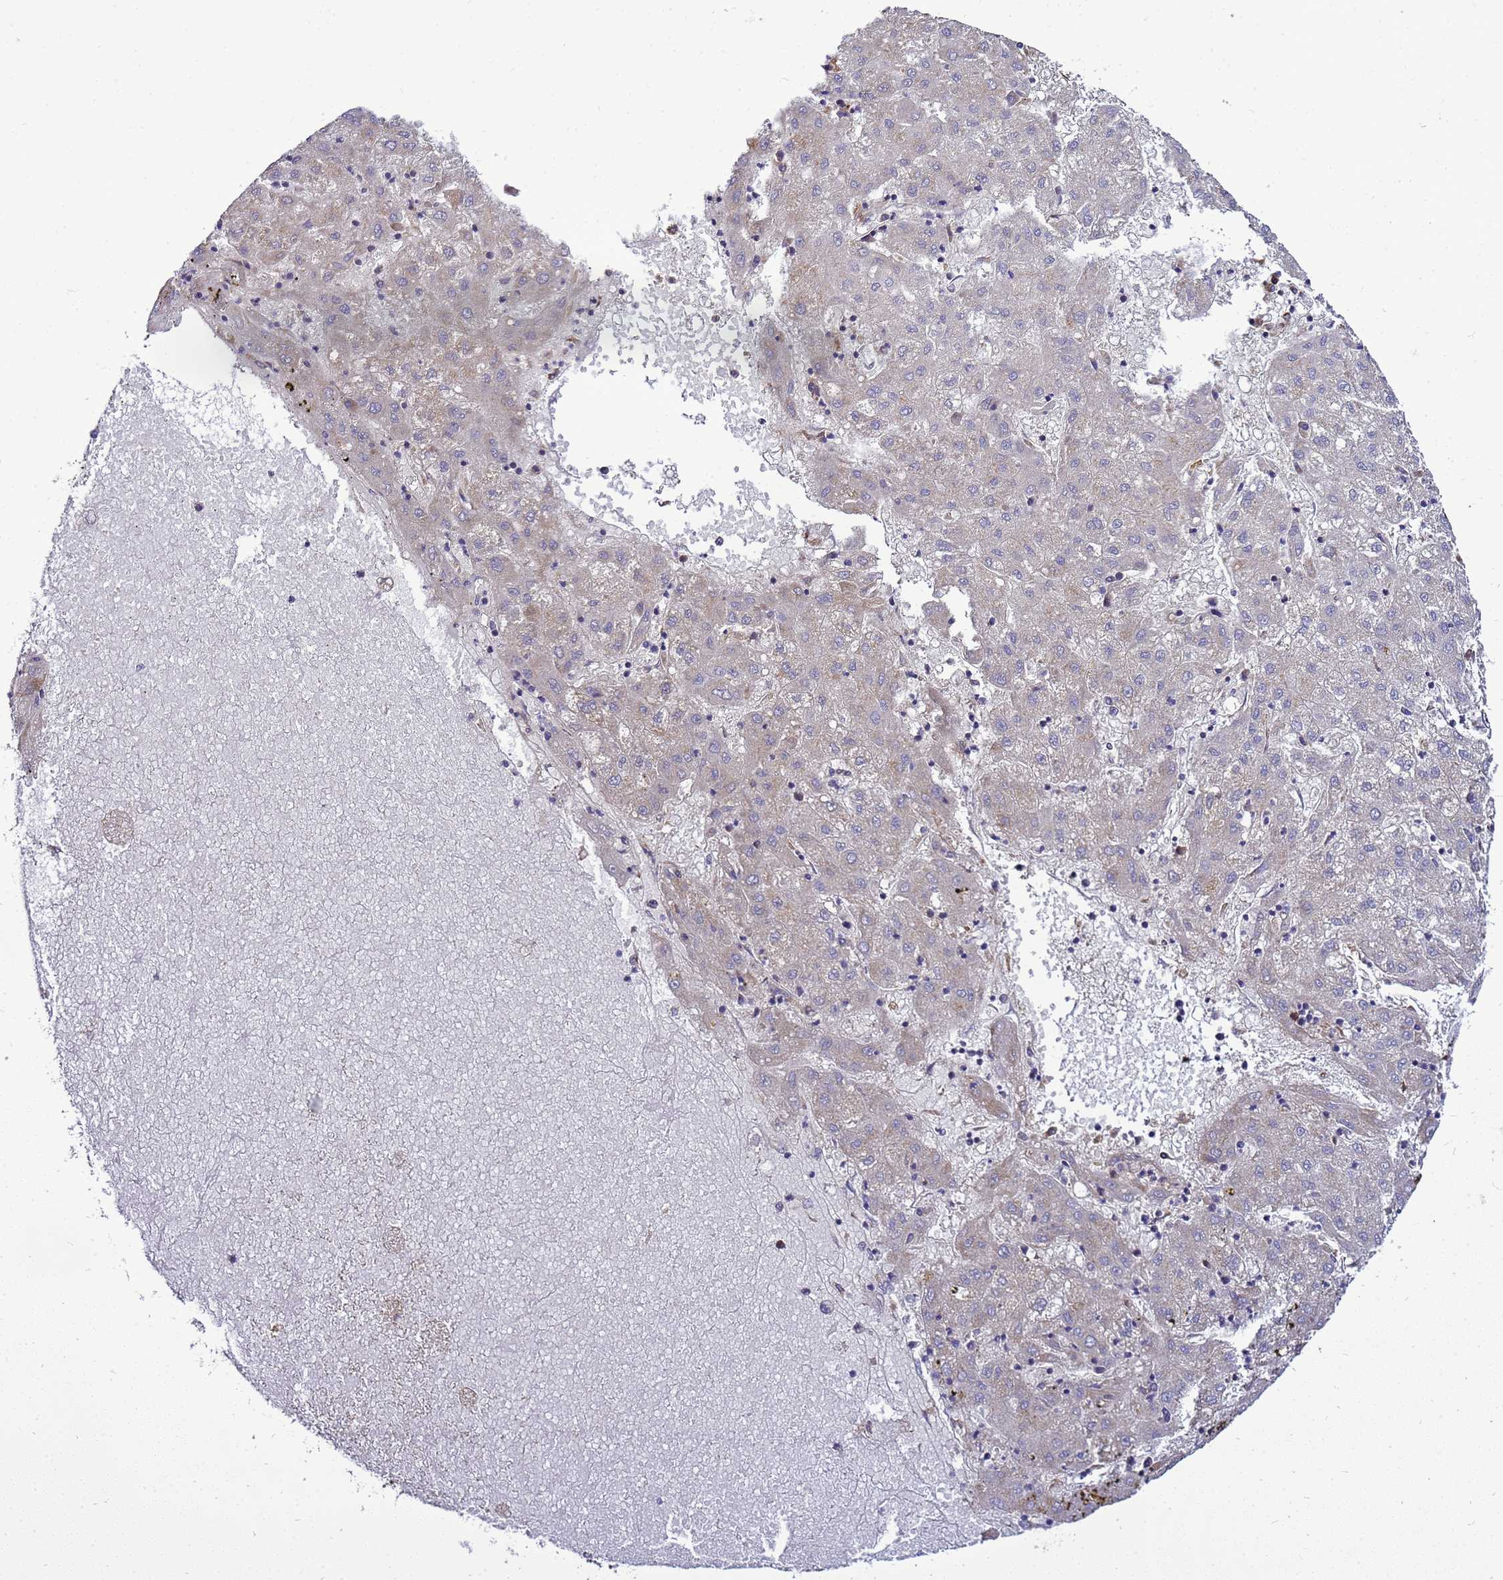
{"staining": {"intensity": "weak", "quantity": "25%-75%", "location": "cytoplasmic/membranous"}, "tissue": "liver cancer", "cell_type": "Tumor cells", "image_type": "cancer", "snomed": [{"axis": "morphology", "description": "Carcinoma, Hepatocellular, NOS"}, {"axis": "topography", "description": "Liver"}], "caption": "A brown stain labels weak cytoplasmic/membranous staining of a protein in liver hepatocellular carcinoma tumor cells.", "gene": "TRABD", "patient": {"sex": "male", "age": 72}}